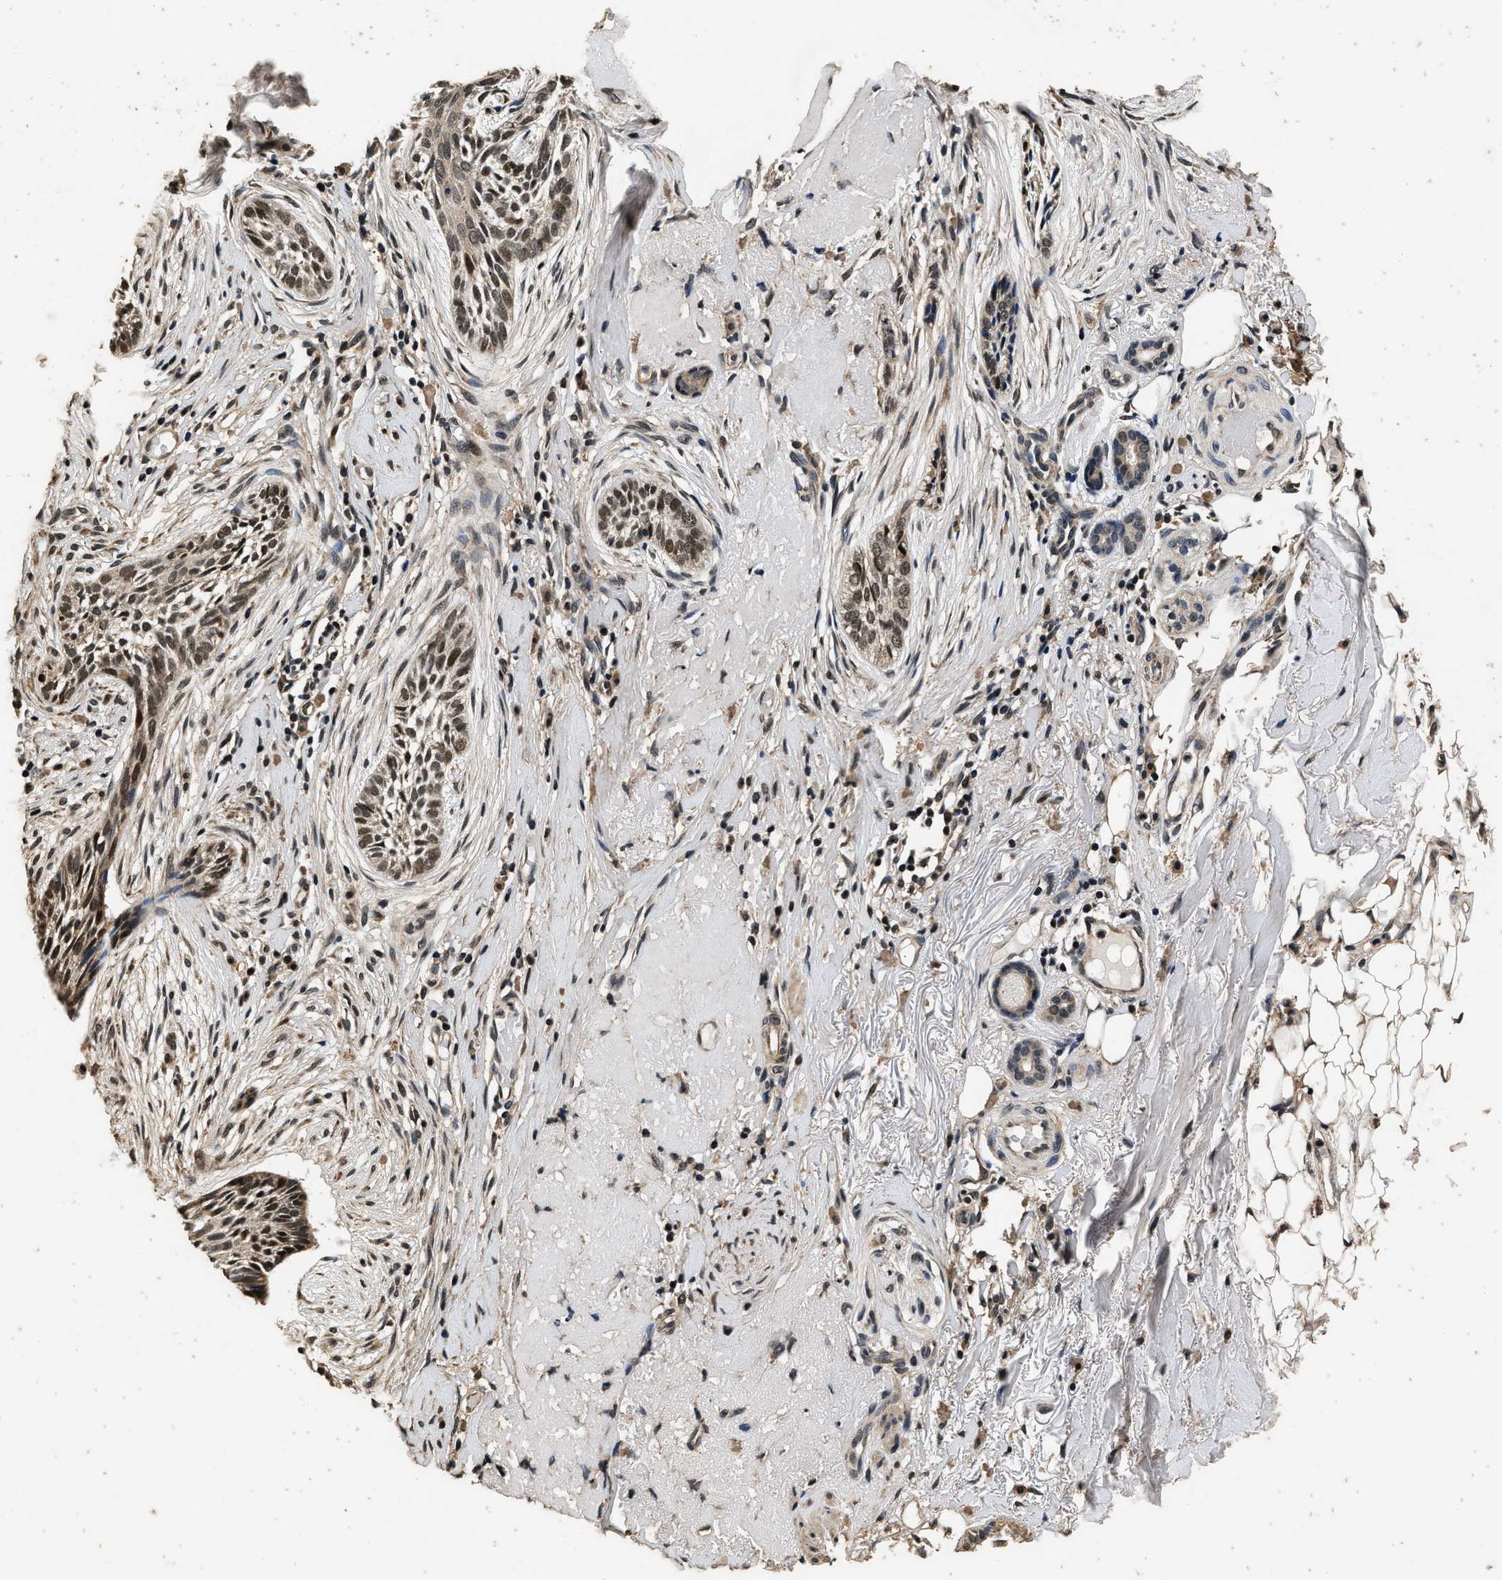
{"staining": {"intensity": "moderate", "quantity": ">75%", "location": "nuclear"}, "tissue": "skin cancer", "cell_type": "Tumor cells", "image_type": "cancer", "snomed": [{"axis": "morphology", "description": "Basal cell carcinoma"}, {"axis": "topography", "description": "Skin"}], "caption": "Protein expression analysis of basal cell carcinoma (skin) shows moderate nuclear staining in about >75% of tumor cells. (brown staining indicates protein expression, while blue staining denotes nuclei).", "gene": "CSTF1", "patient": {"sex": "female", "age": 88}}